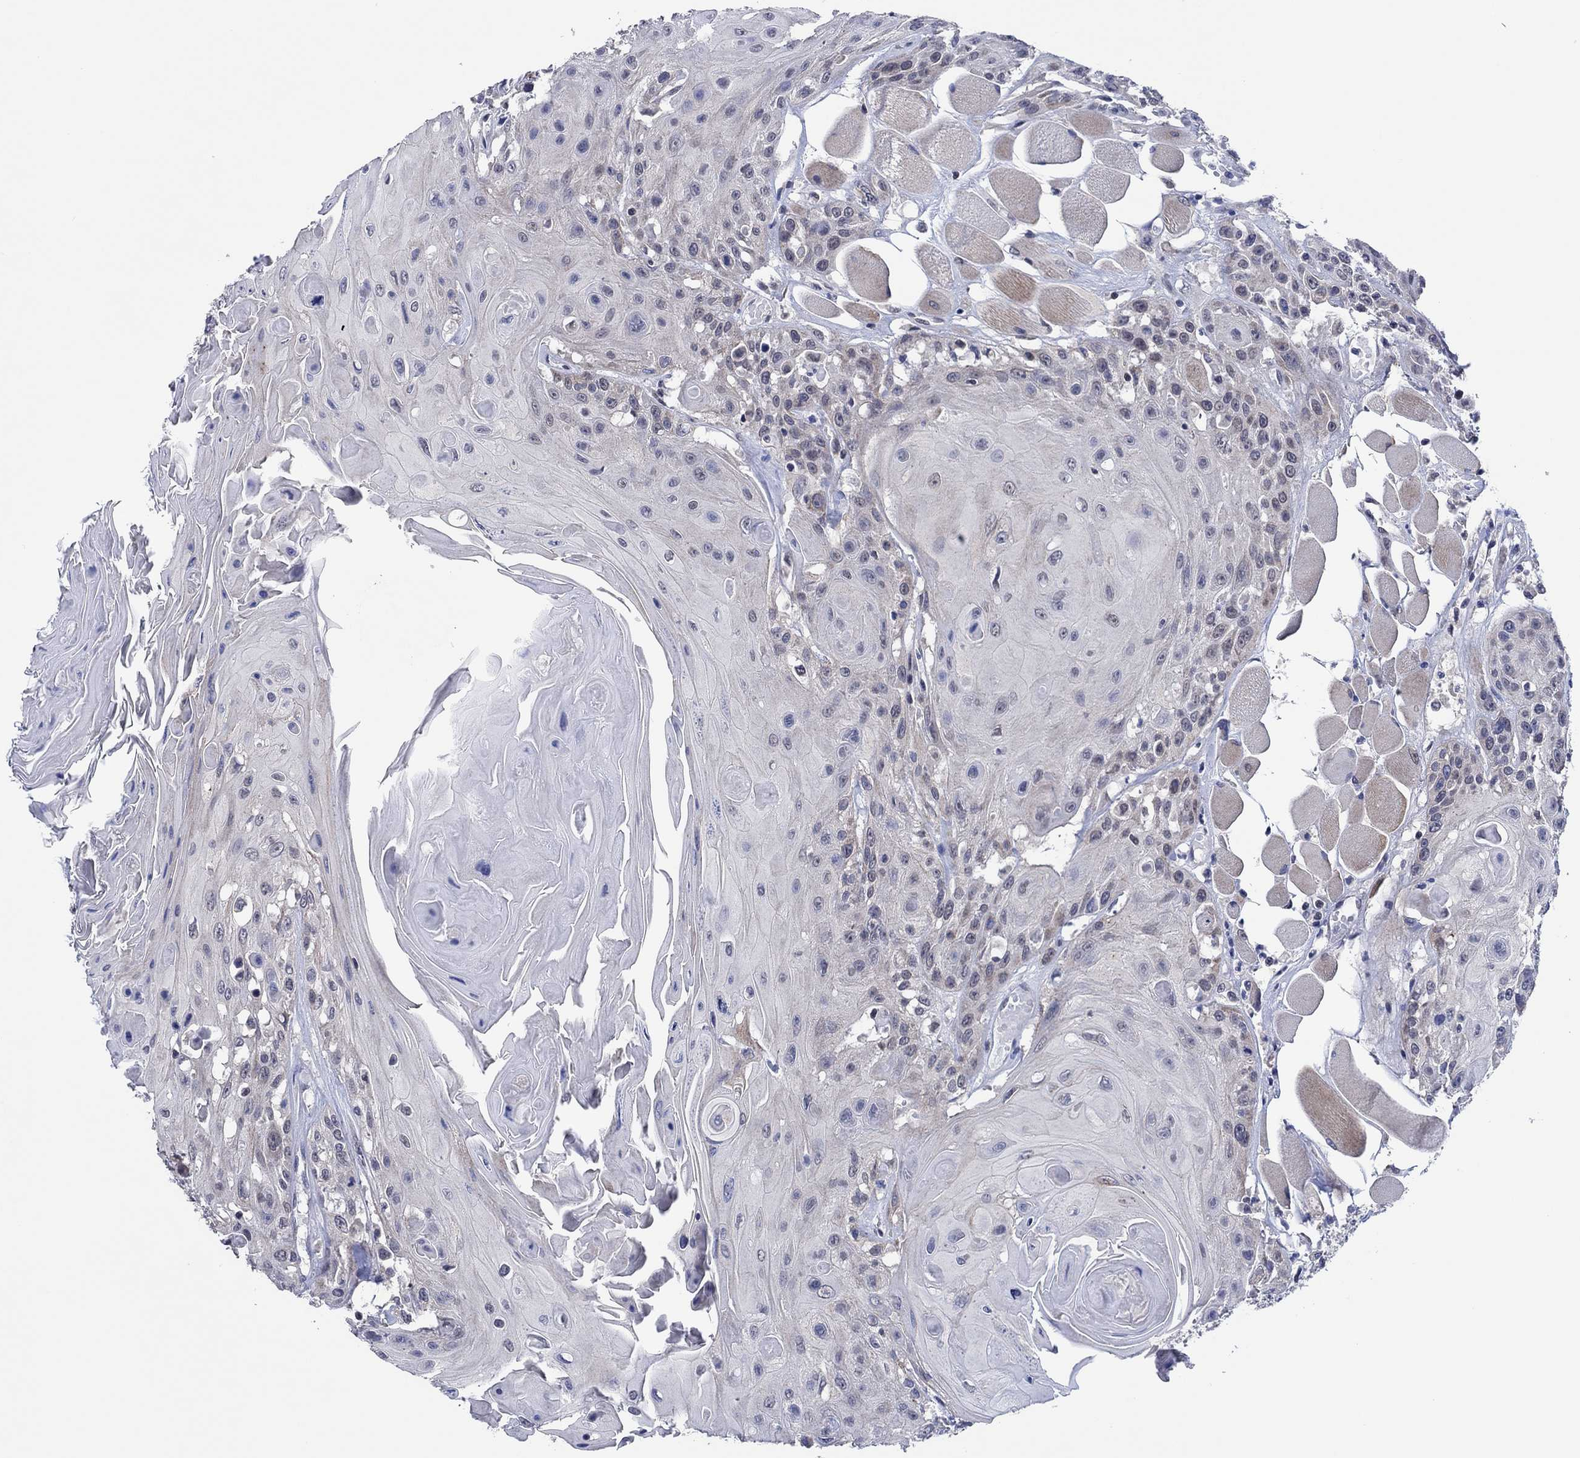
{"staining": {"intensity": "negative", "quantity": "none", "location": "none"}, "tissue": "head and neck cancer", "cell_type": "Tumor cells", "image_type": "cancer", "snomed": [{"axis": "morphology", "description": "Squamous cell carcinoma, NOS"}, {"axis": "topography", "description": "Head-Neck"}], "caption": "DAB (3,3'-diaminobenzidine) immunohistochemical staining of head and neck squamous cell carcinoma shows no significant staining in tumor cells.", "gene": "PRRT3", "patient": {"sex": "female", "age": 59}}